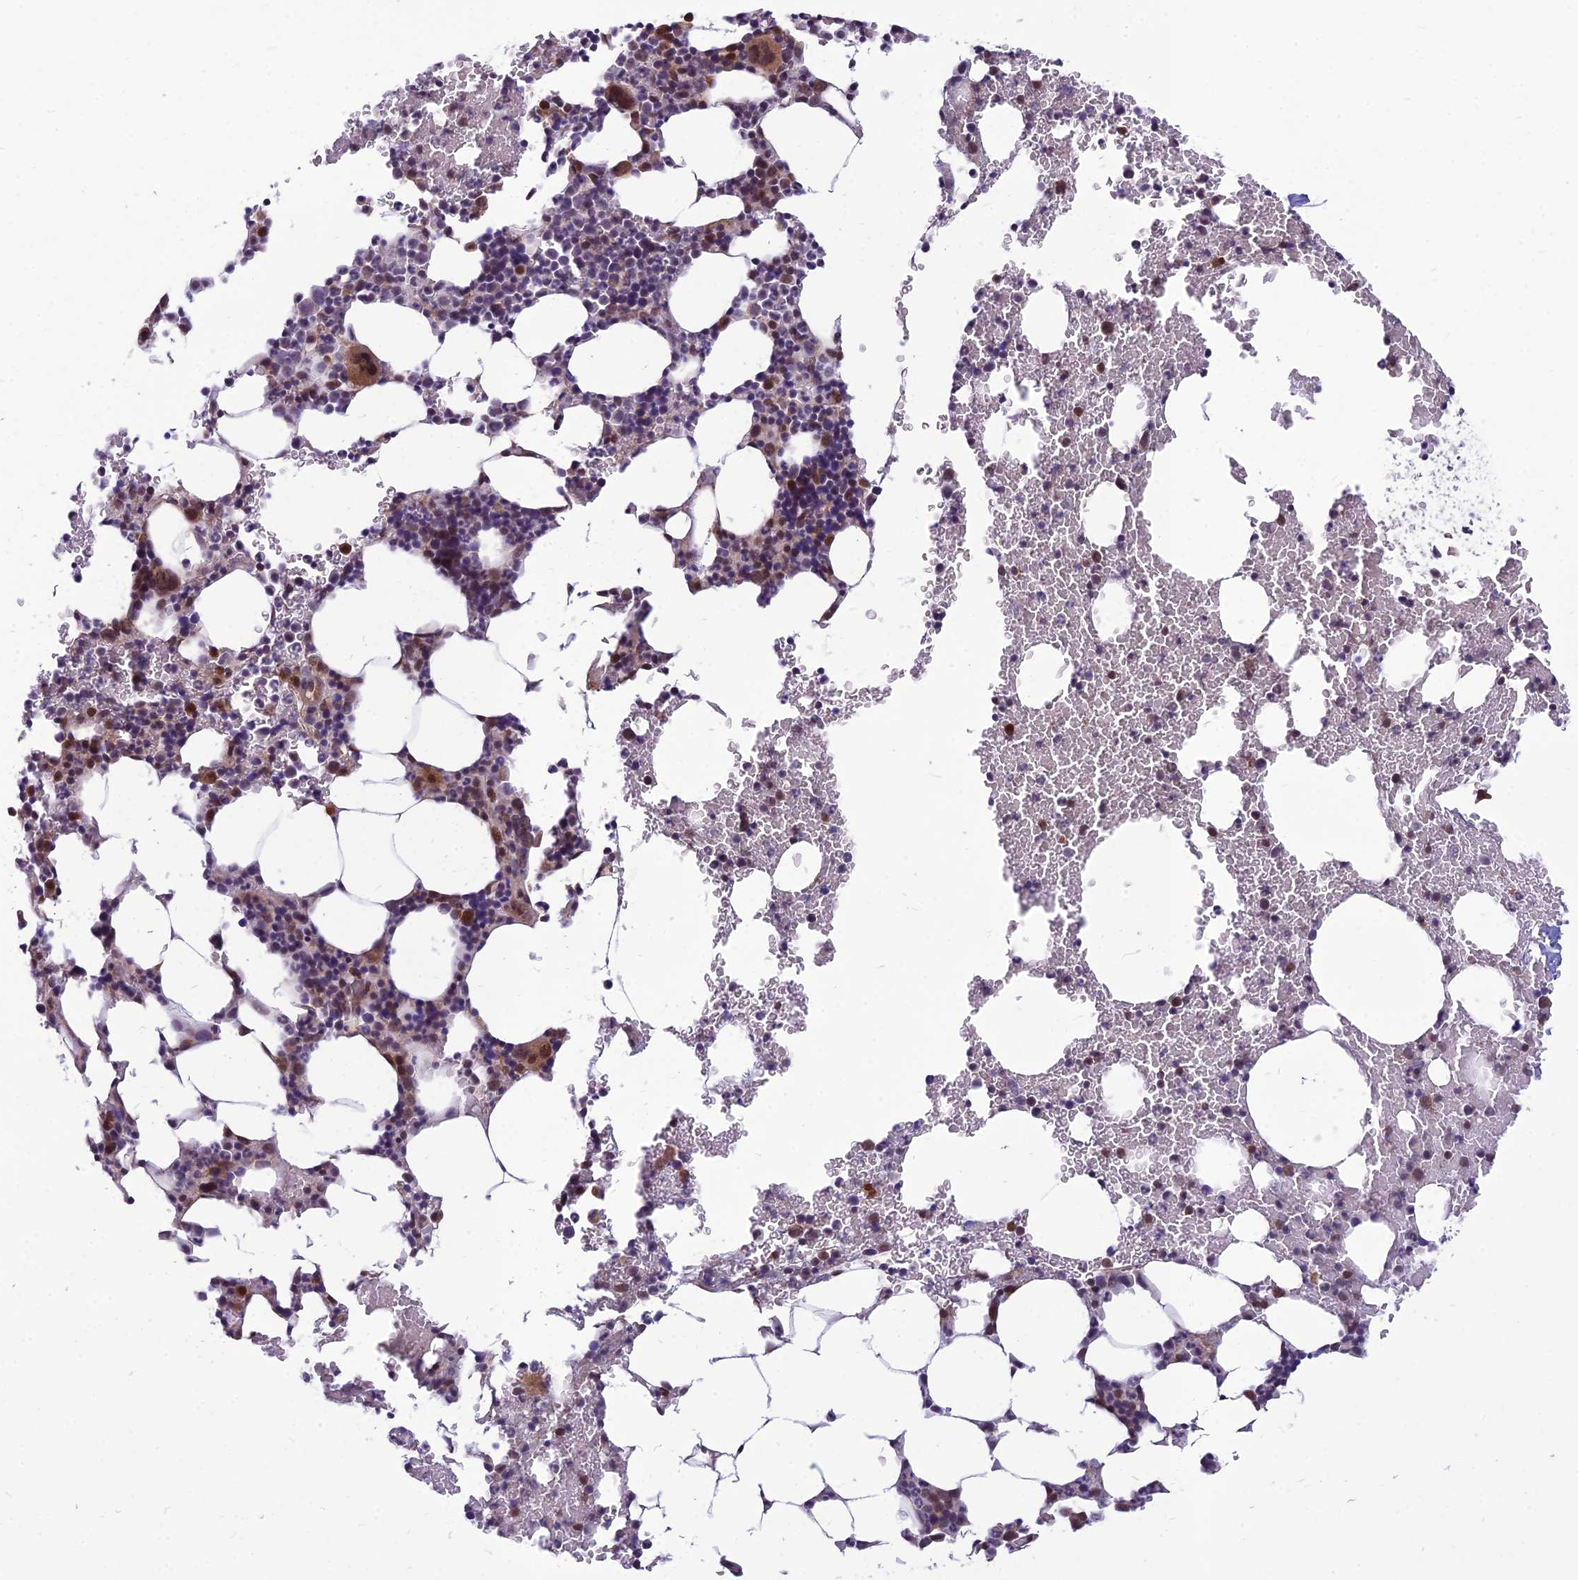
{"staining": {"intensity": "moderate", "quantity": "25%-75%", "location": "cytoplasmic/membranous,nuclear"}, "tissue": "bone marrow", "cell_type": "Hematopoietic cells", "image_type": "normal", "snomed": [{"axis": "morphology", "description": "Normal tissue, NOS"}, {"axis": "morphology", "description": "Inflammation, NOS"}, {"axis": "topography", "description": "Bone marrow"}], "caption": "IHC photomicrograph of normal human bone marrow stained for a protein (brown), which displays medium levels of moderate cytoplasmic/membranous,nuclear positivity in about 25%-75% of hematopoietic cells.", "gene": "FBRS", "patient": {"sex": "male", "age": 41}}